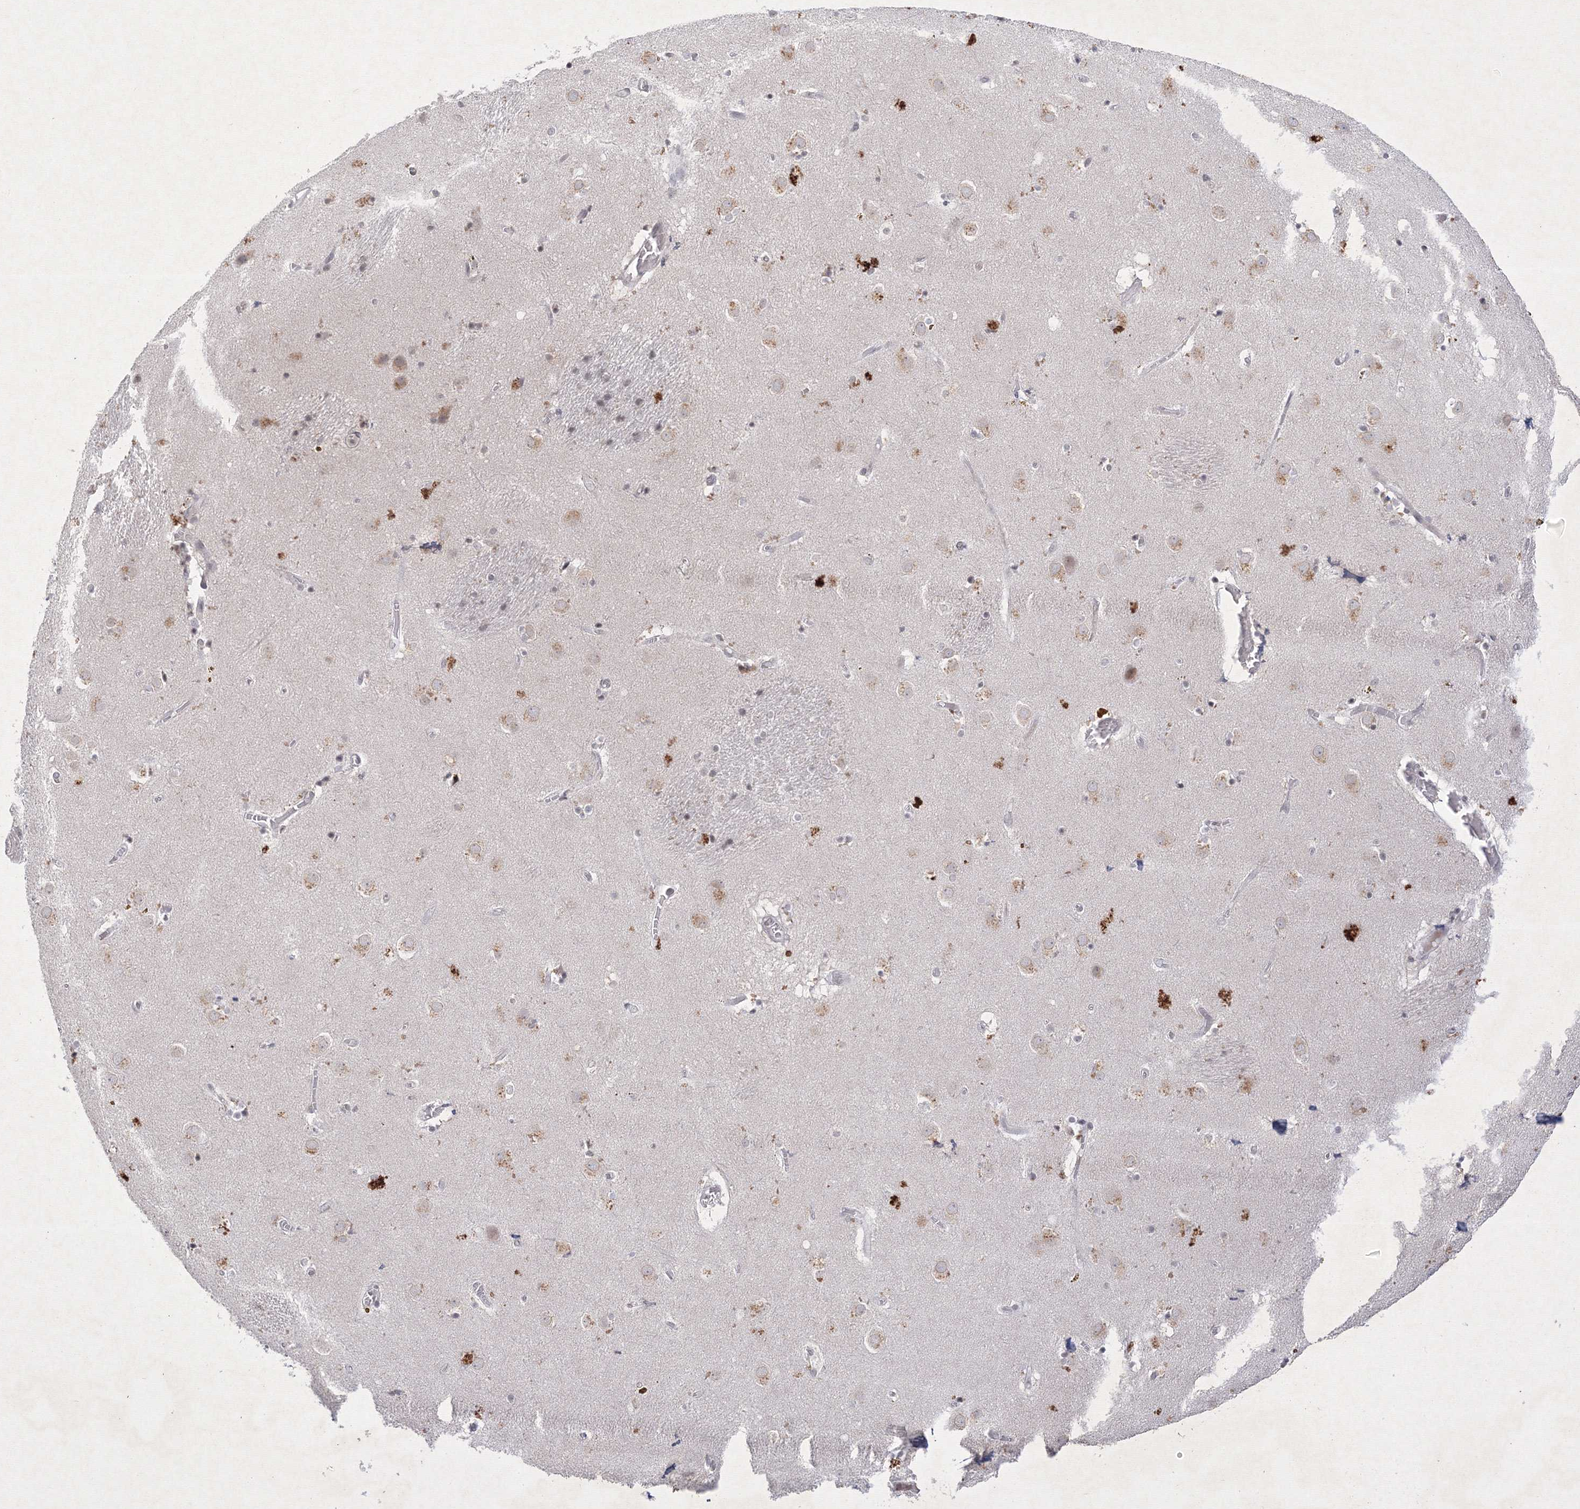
{"staining": {"intensity": "weak", "quantity": "<25%", "location": "cytoplasmic/membranous"}, "tissue": "caudate", "cell_type": "Glial cells", "image_type": "normal", "snomed": [{"axis": "morphology", "description": "Normal tissue, NOS"}, {"axis": "topography", "description": "Lateral ventricle wall"}], "caption": "An image of human caudate is negative for staining in glial cells. (DAB IHC with hematoxylin counter stain).", "gene": "NXPE3", "patient": {"sex": "male", "age": 70}}